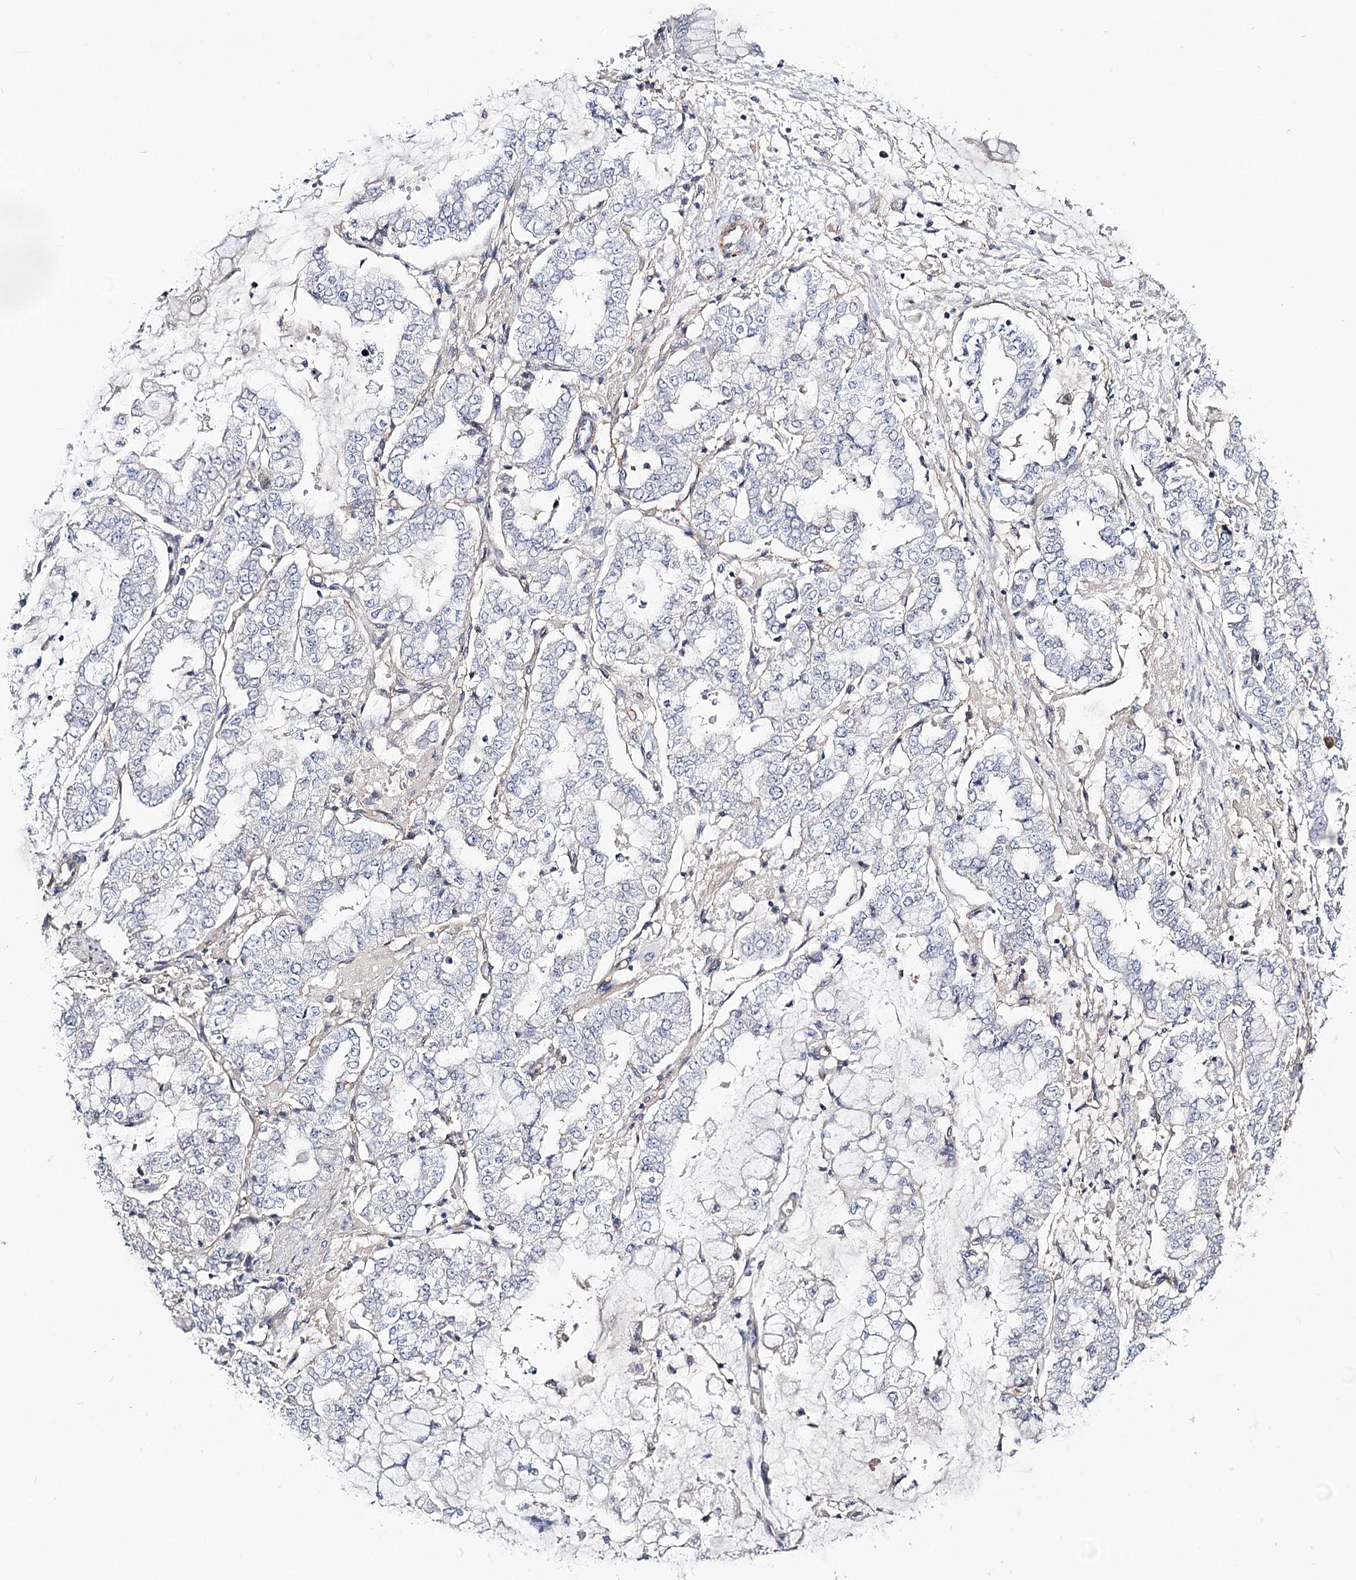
{"staining": {"intensity": "negative", "quantity": "none", "location": "none"}, "tissue": "stomach cancer", "cell_type": "Tumor cells", "image_type": "cancer", "snomed": [{"axis": "morphology", "description": "Adenocarcinoma, NOS"}, {"axis": "topography", "description": "Stomach"}], "caption": "This photomicrograph is of stomach adenocarcinoma stained with IHC to label a protein in brown with the nuclei are counter-stained blue. There is no expression in tumor cells.", "gene": "TMEM218", "patient": {"sex": "male", "age": 76}}